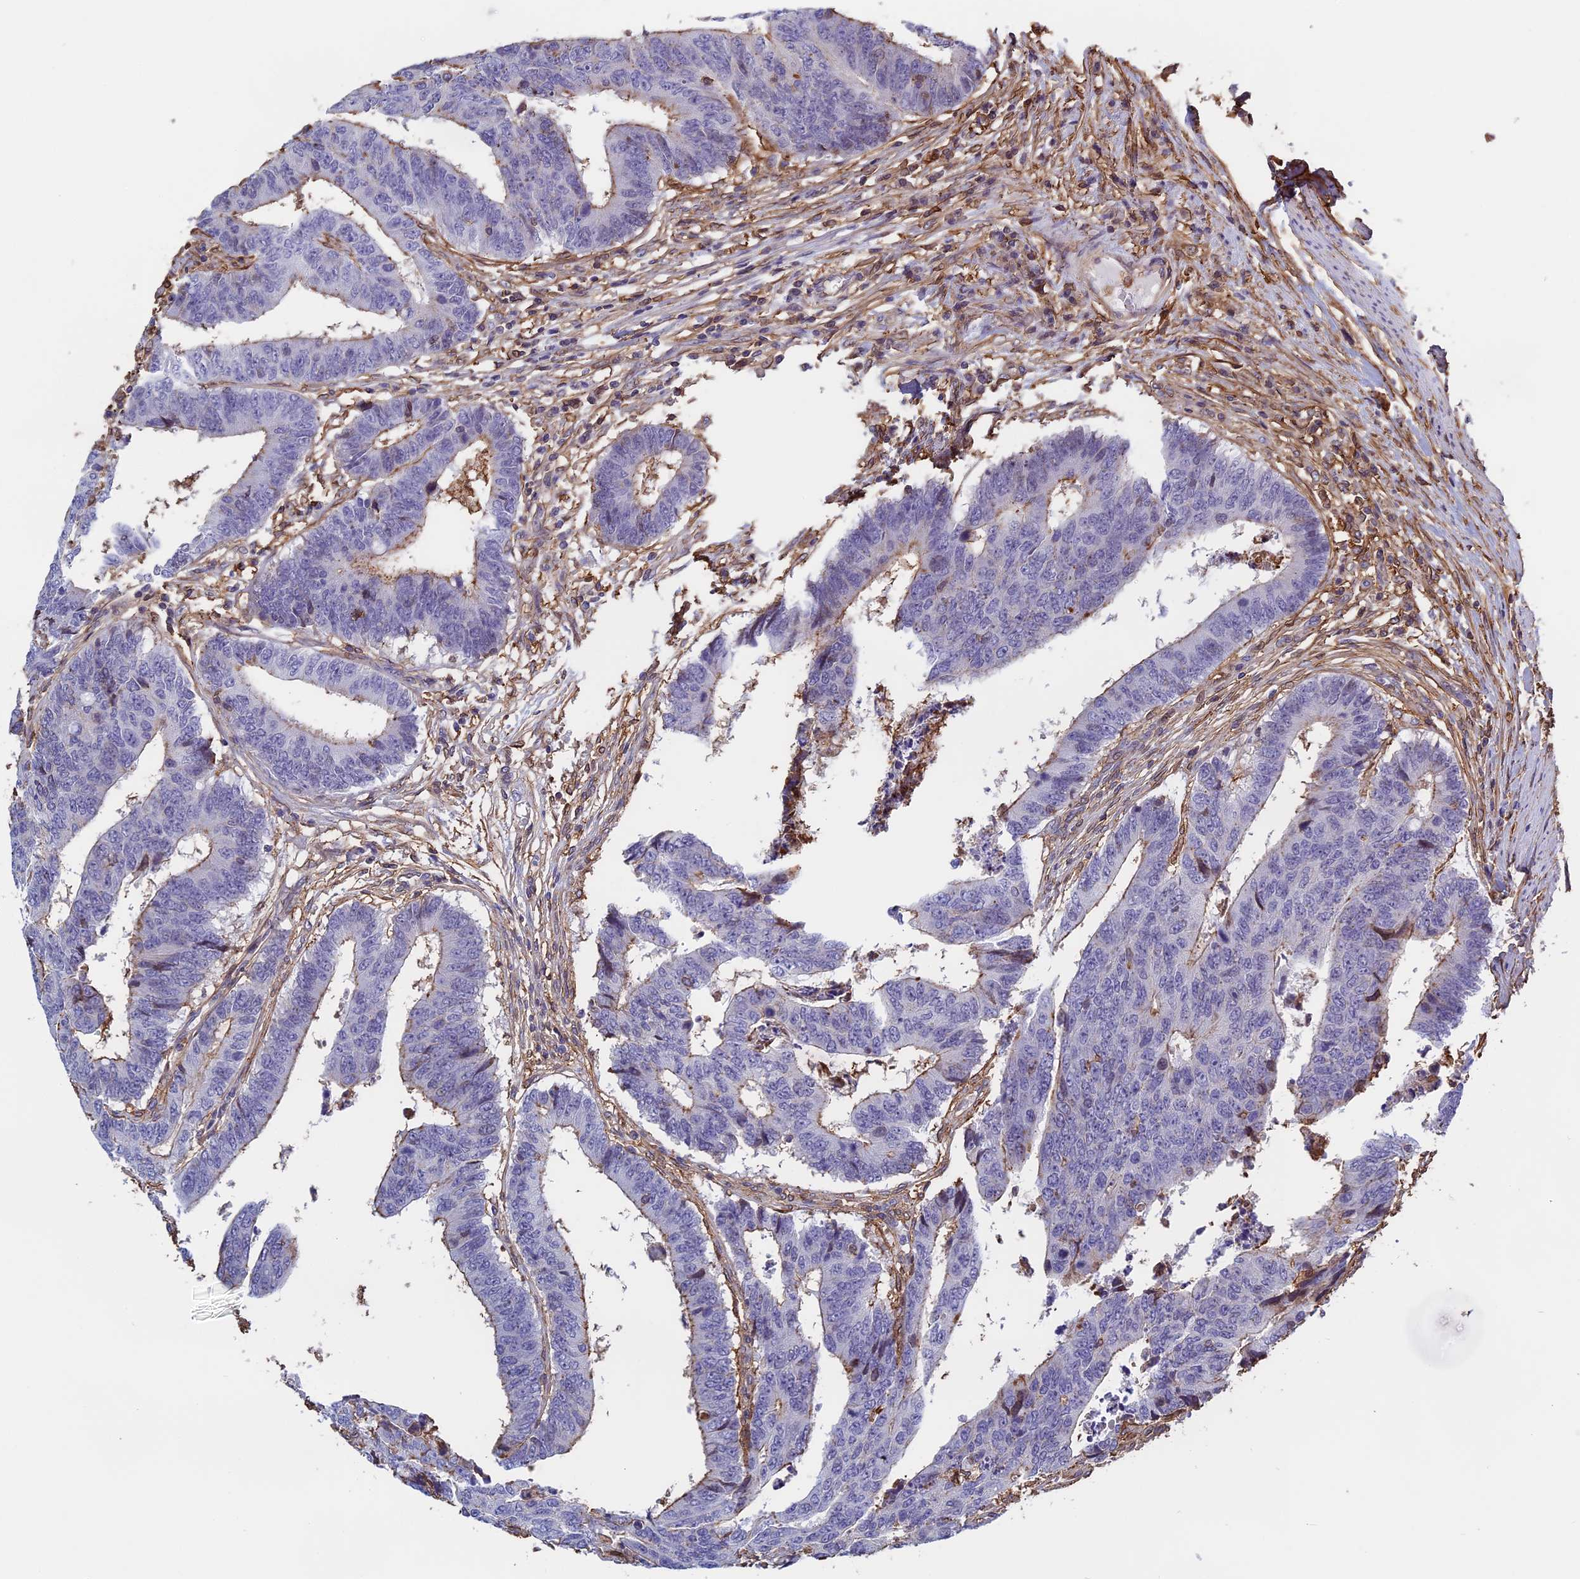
{"staining": {"intensity": "weak", "quantity": "<25%", "location": "cytoplasmic/membranous"}, "tissue": "colorectal cancer", "cell_type": "Tumor cells", "image_type": "cancer", "snomed": [{"axis": "morphology", "description": "Adenocarcinoma, NOS"}, {"axis": "topography", "description": "Rectum"}], "caption": "There is no significant staining in tumor cells of colorectal adenocarcinoma.", "gene": "TMEM255B", "patient": {"sex": "male", "age": 84}}